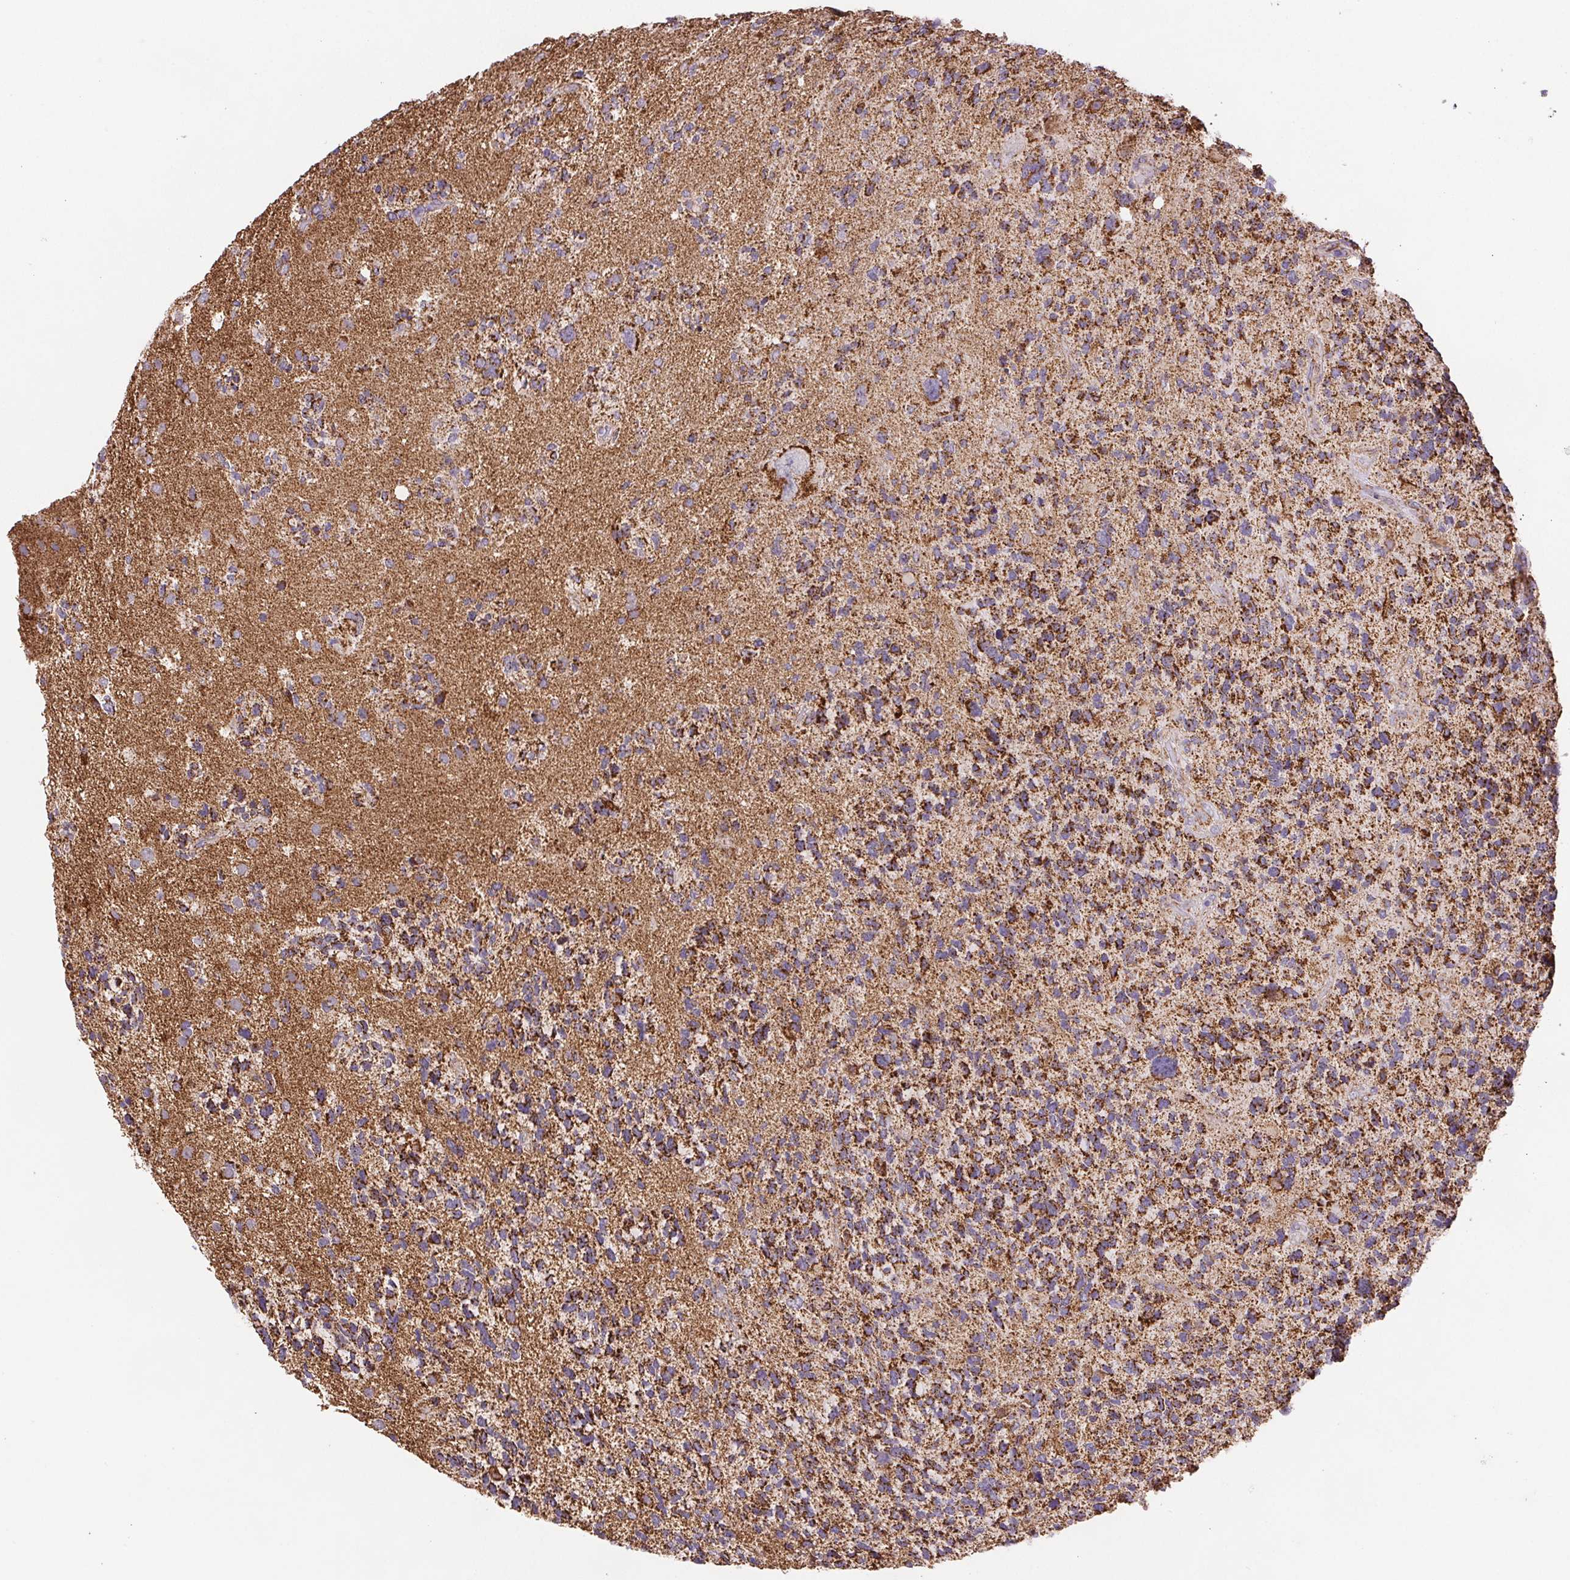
{"staining": {"intensity": "moderate", "quantity": ">75%", "location": "cytoplasmic/membranous"}, "tissue": "glioma", "cell_type": "Tumor cells", "image_type": "cancer", "snomed": [{"axis": "morphology", "description": "Glioma, malignant, High grade"}, {"axis": "topography", "description": "Brain"}], "caption": "Tumor cells exhibit medium levels of moderate cytoplasmic/membranous positivity in approximately >75% of cells in human glioma.", "gene": "NIPSNAP2", "patient": {"sex": "female", "age": 71}}